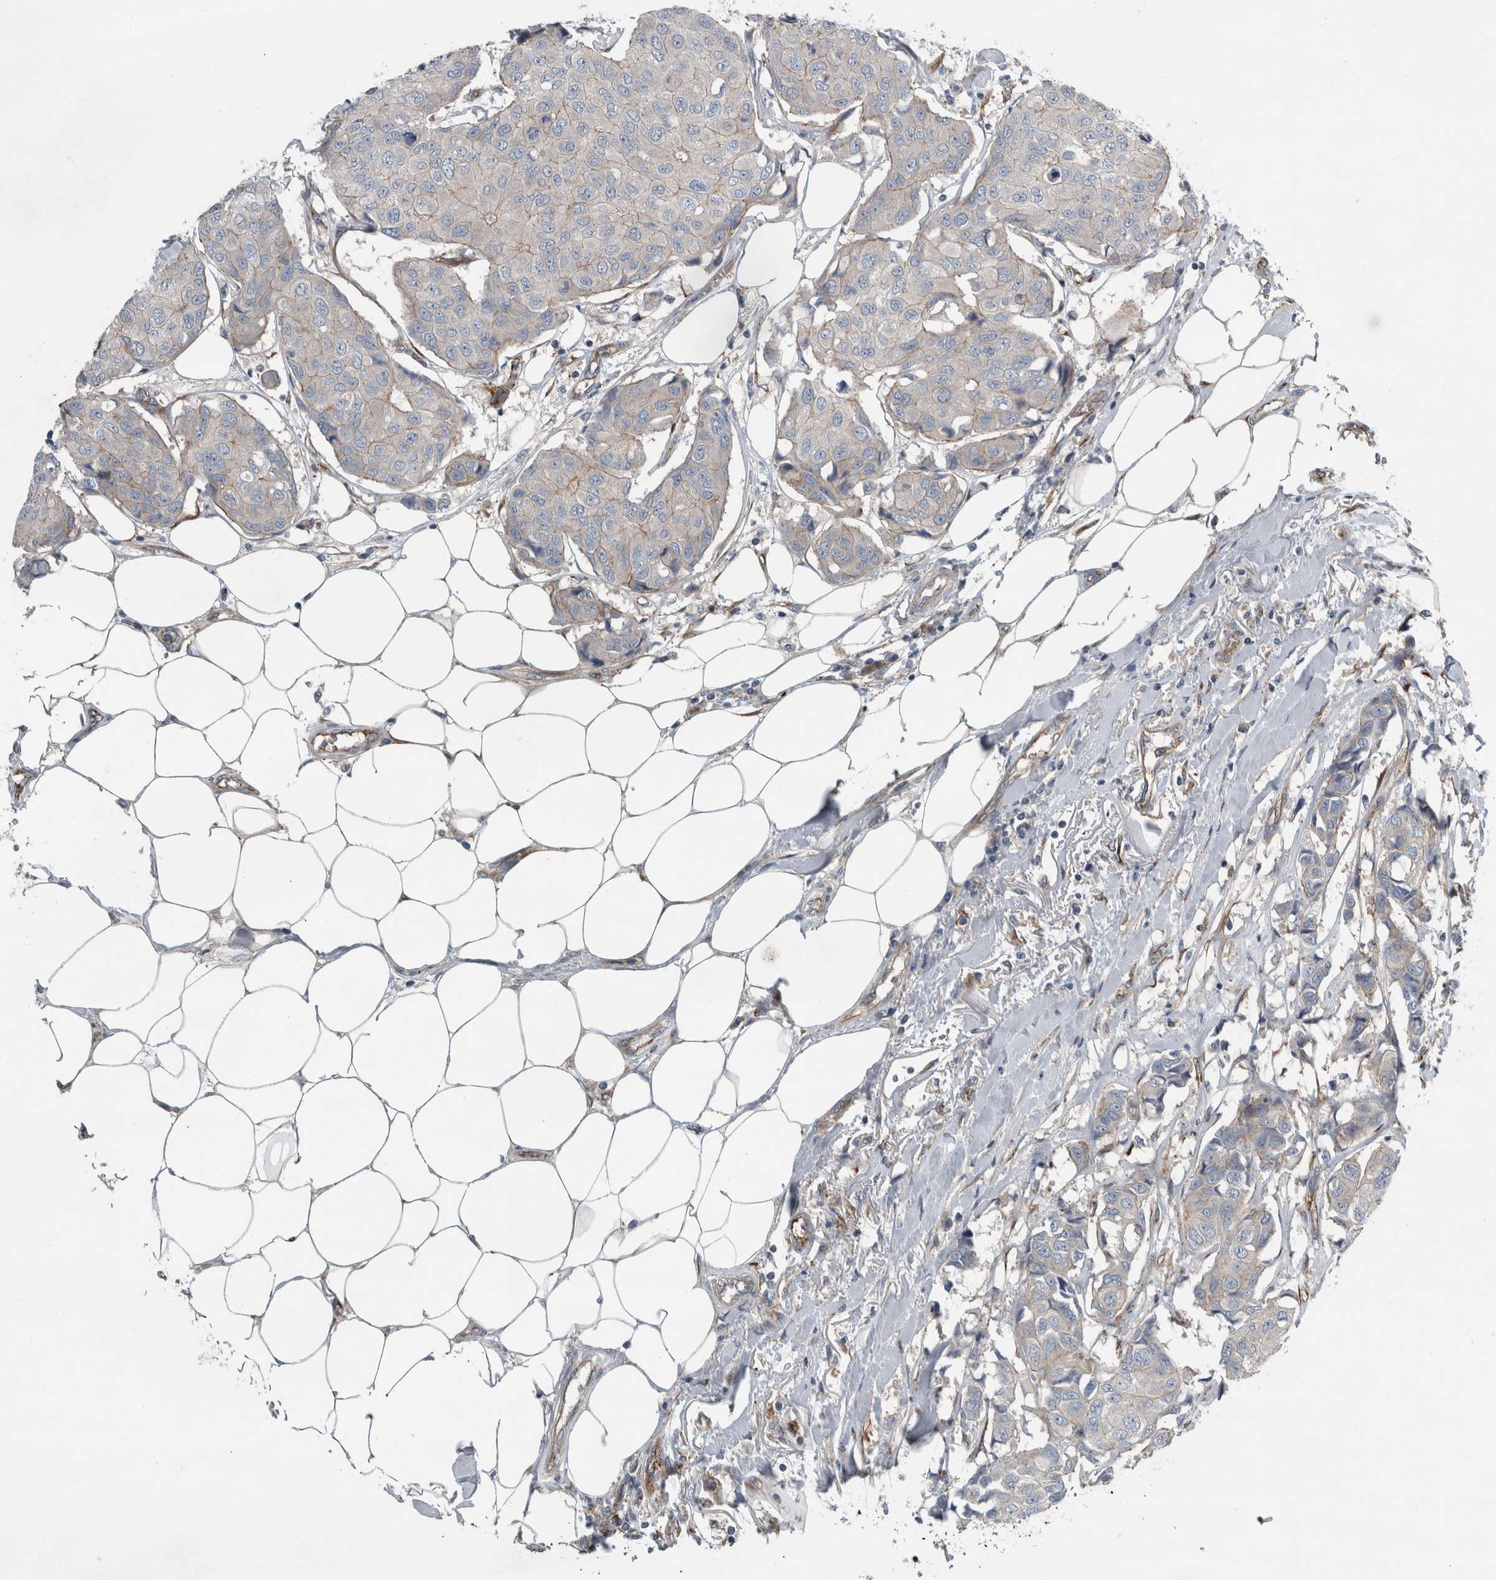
{"staining": {"intensity": "negative", "quantity": "none", "location": "none"}, "tissue": "breast cancer", "cell_type": "Tumor cells", "image_type": "cancer", "snomed": [{"axis": "morphology", "description": "Duct carcinoma"}, {"axis": "topography", "description": "Breast"}], "caption": "Human breast cancer (intraductal carcinoma) stained for a protein using immunohistochemistry (IHC) exhibits no positivity in tumor cells.", "gene": "GLT8D2", "patient": {"sex": "female", "age": 80}}